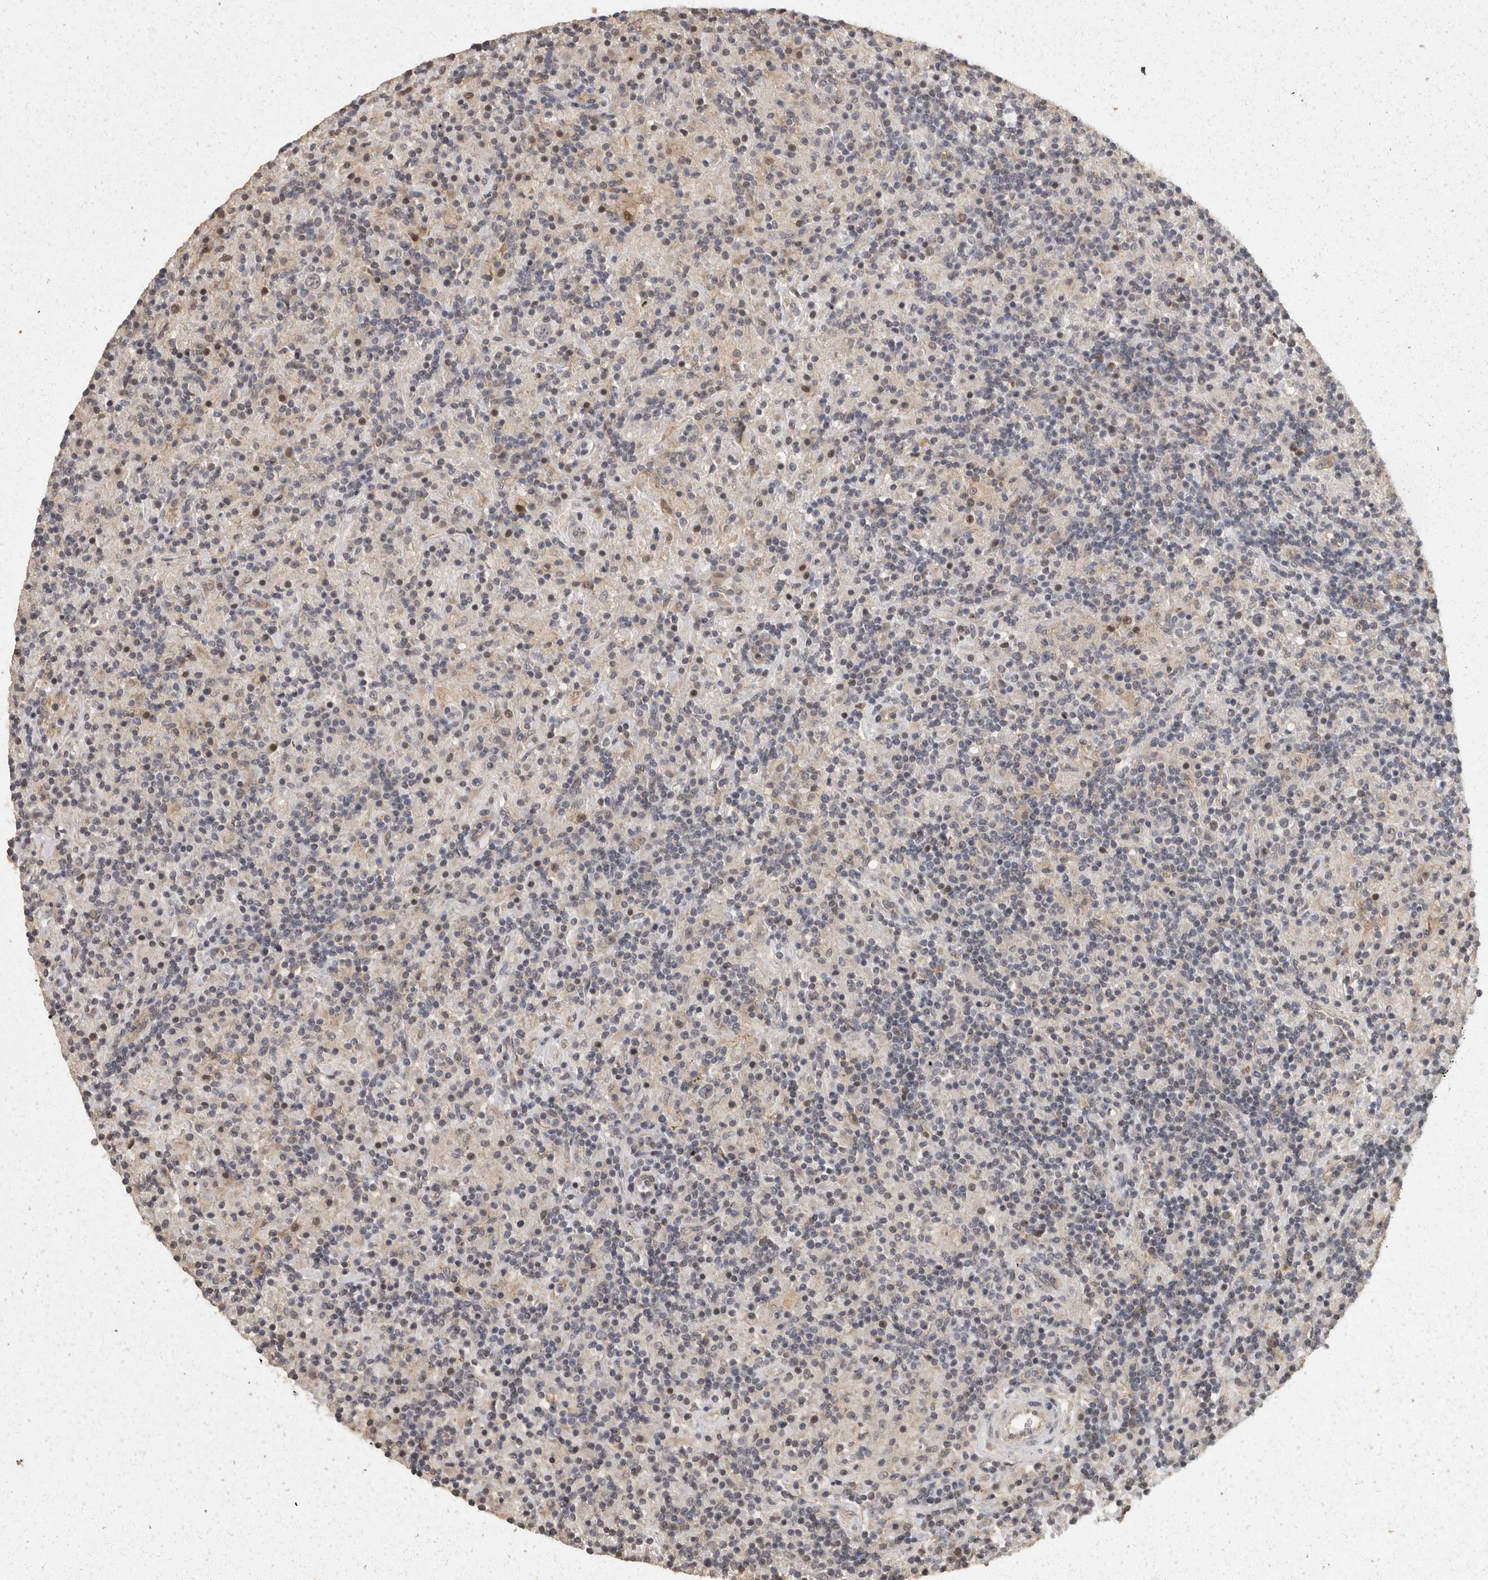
{"staining": {"intensity": "negative", "quantity": "none", "location": "none"}, "tissue": "lymphoma", "cell_type": "Tumor cells", "image_type": "cancer", "snomed": [{"axis": "morphology", "description": "Hodgkin's disease, NOS"}, {"axis": "topography", "description": "Lymph node"}], "caption": "Immunohistochemical staining of lymphoma reveals no significant expression in tumor cells.", "gene": "BAIAP2", "patient": {"sex": "male", "age": 70}}